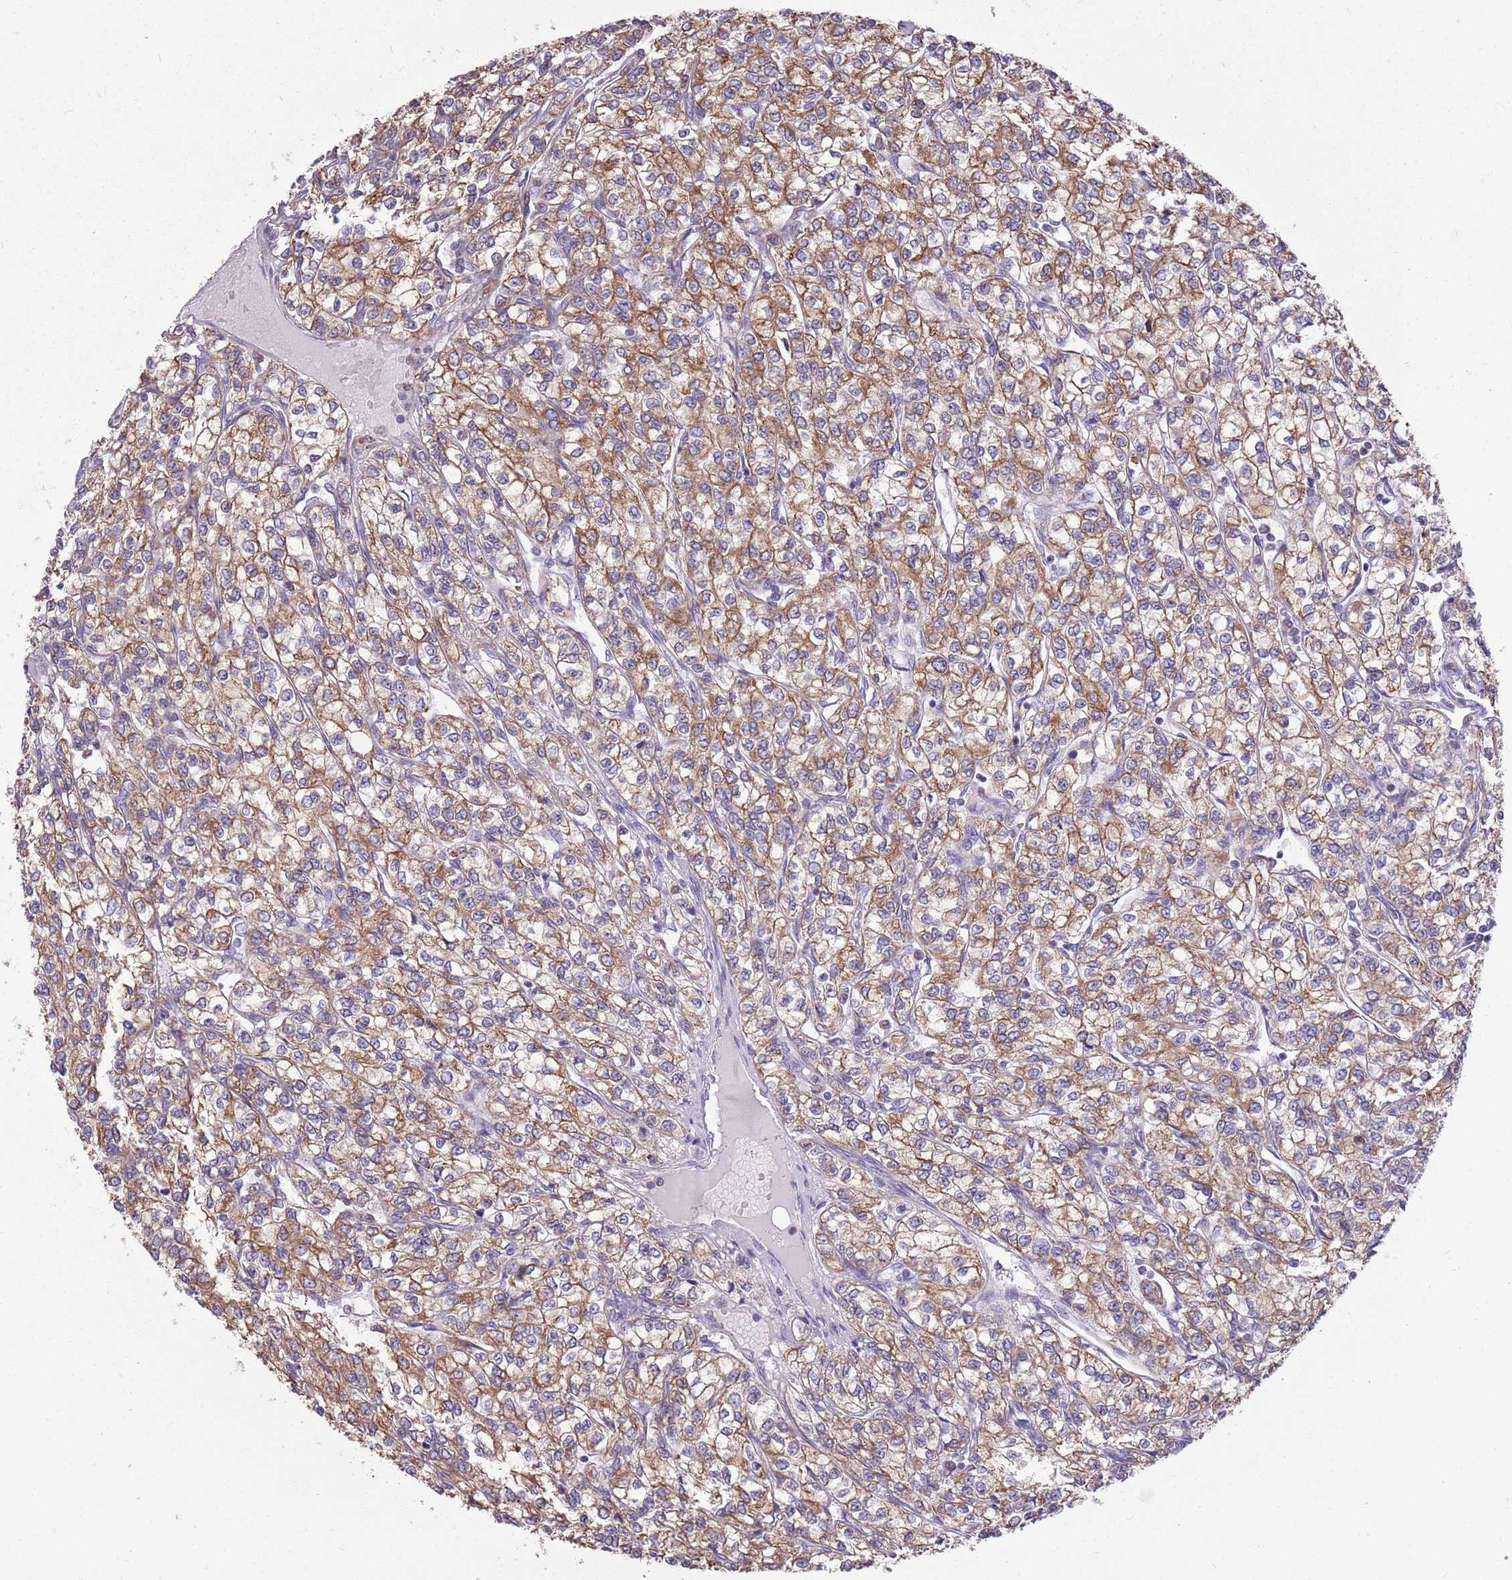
{"staining": {"intensity": "moderate", "quantity": ">75%", "location": "cytoplasmic/membranous"}, "tissue": "renal cancer", "cell_type": "Tumor cells", "image_type": "cancer", "snomed": [{"axis": "morphology", "description": "Adenocarcinoma, NOS"}, {"axis": "topography", "description": "Kidney"}], "caption": "Tumor cells exhibit medium levels of moderate cytoplasmic/membranous staining in about >75% of cells in renal cancer (adenocarcinoma). Nuclei are stained in blue.", "gene": "KCTD19", "patient": {"sex": "male", "age": 80}}